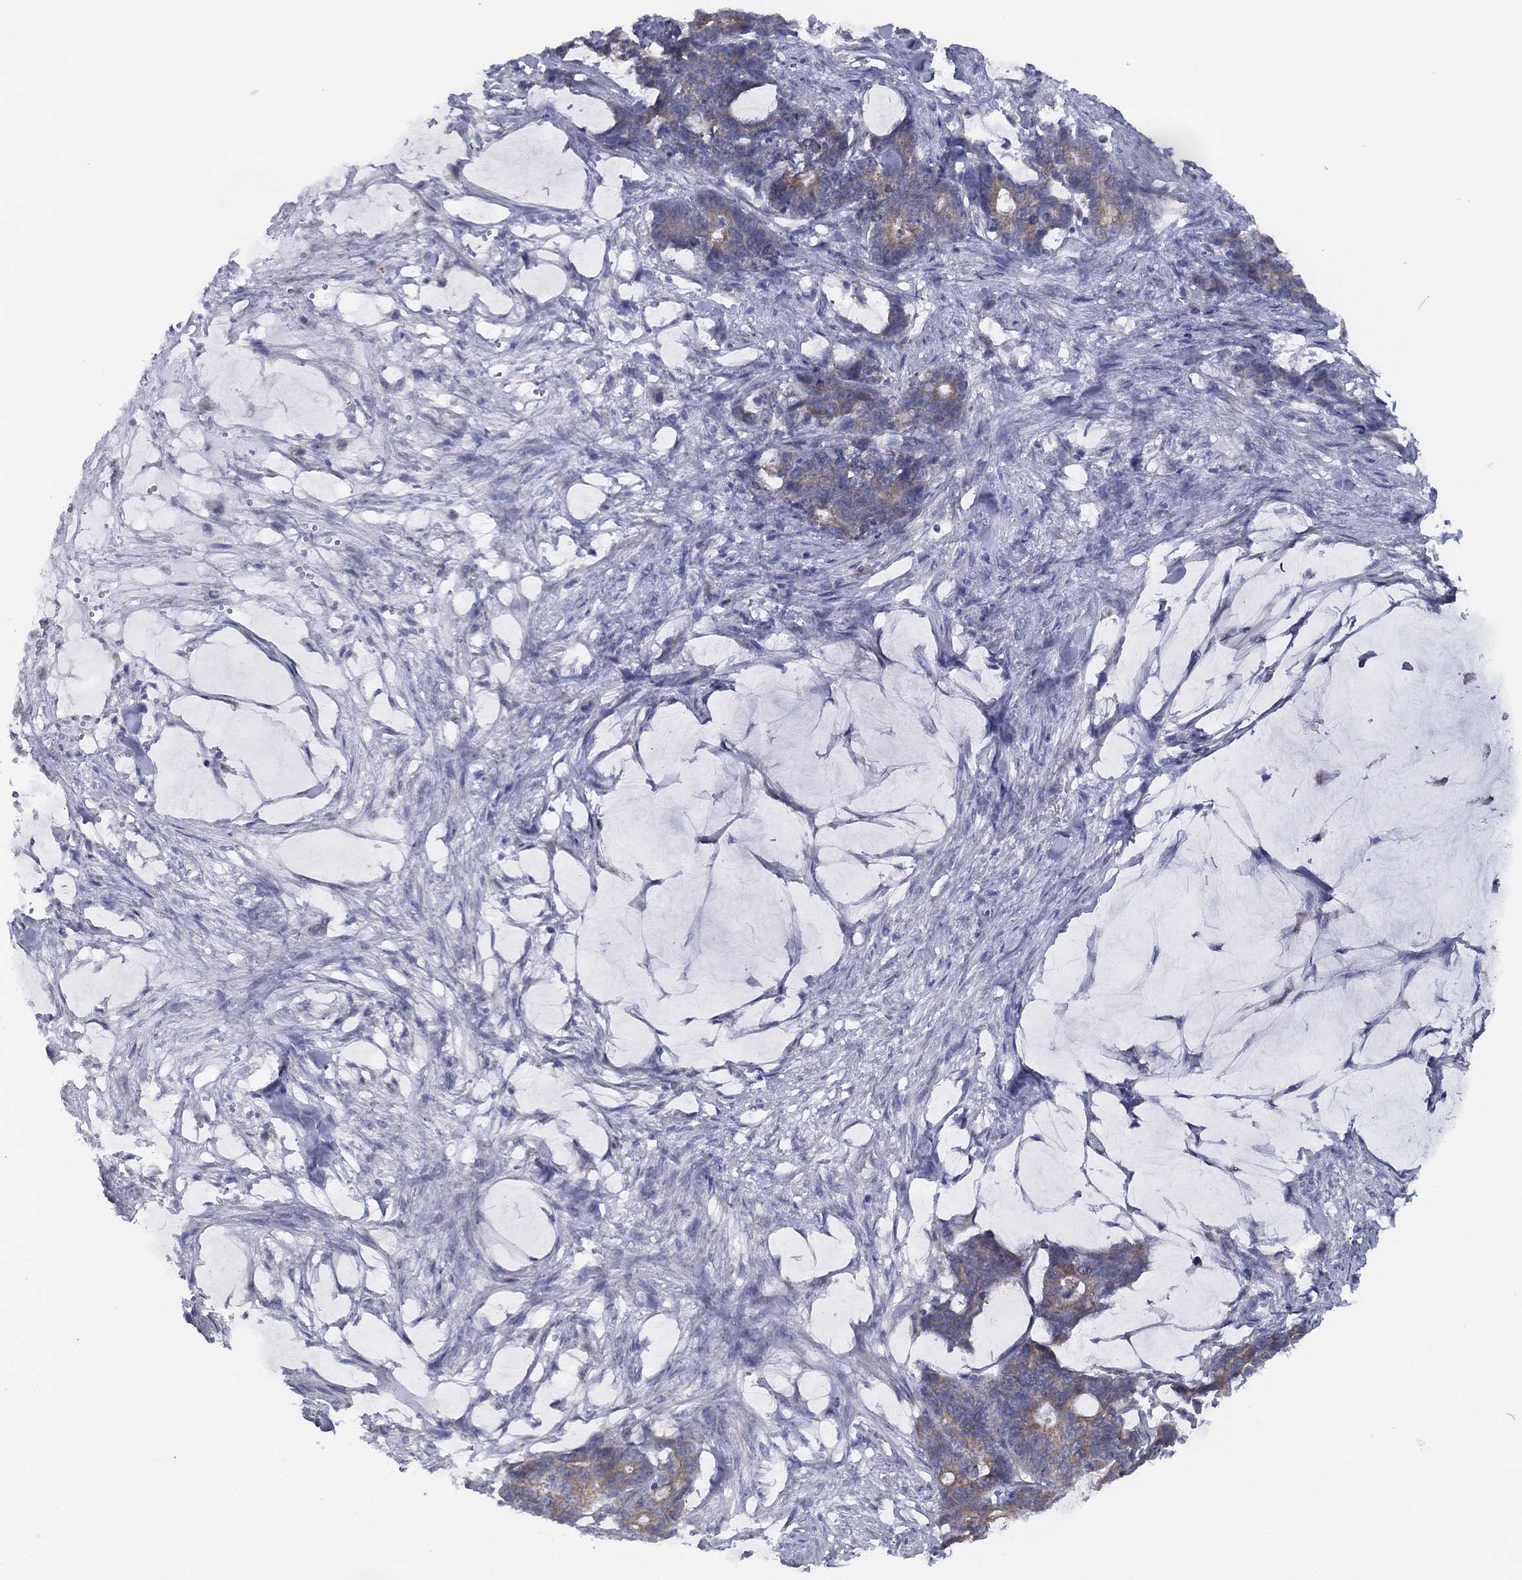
{"staining": {"intensity": "moderate", "quantity": "<25%", "location": "cytoplasmic/membranous"}, "tissue": "stomach cancer", "cell_type": "Tumor cells", "image_type": "cancer", "snomed": [{"axis": "morphology", "description": "Normal tissue, NOS"}, {"axis": "morphology", "description": "Adenocarcinoma, NOS"}, {"axis": "topography", "description": "Stomach"}], "caption": "A photomicrograph of human stomach adenocarcinoma stained for a protein reveals moderate cytoplasmic/membranous brown staining in tumor cells. (brown staining indicates protein expression, while blue staining denotes nuclei).", "gene": "ZNF223", "patient": {"sex": "female", "age": 64}}